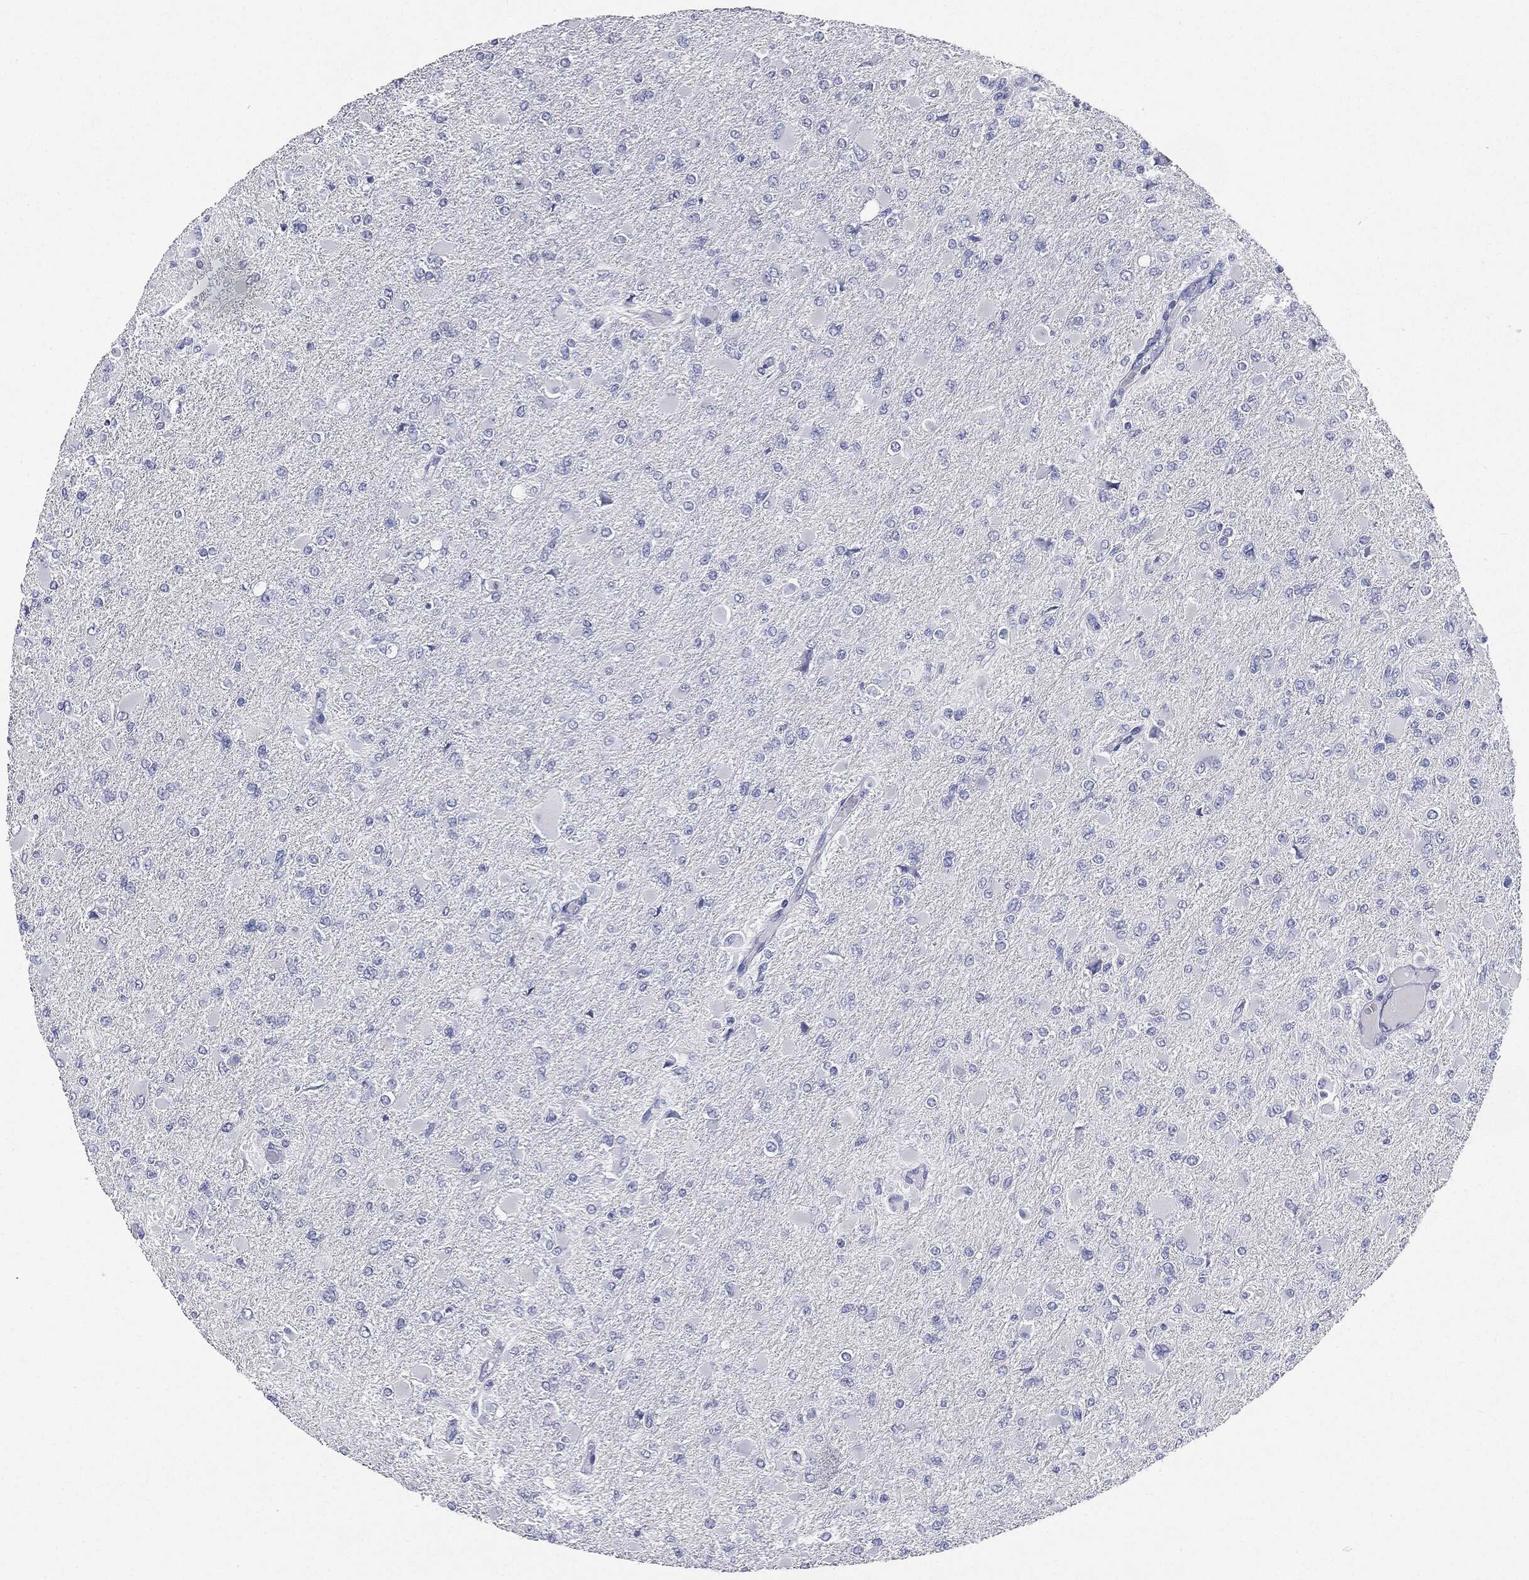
{"staining": {"intensity": "negative", "quantity": "none", "location": "none"}, "tissue": "glioma", "cell_type": "Tumor cells", "image_type": "cancer", "snomed": [{"axis": "morphology", "description": "Glioma, malignant, High grade"}, {"axis": "topography", "description": "Cerebral cortex"}], "caption": "Glioma stained for a protein using immunohistochemistry demonstrates no positivity tumor cells.", "gene": "CUZD1", "patient": {"sex": "female", "age": 36}}